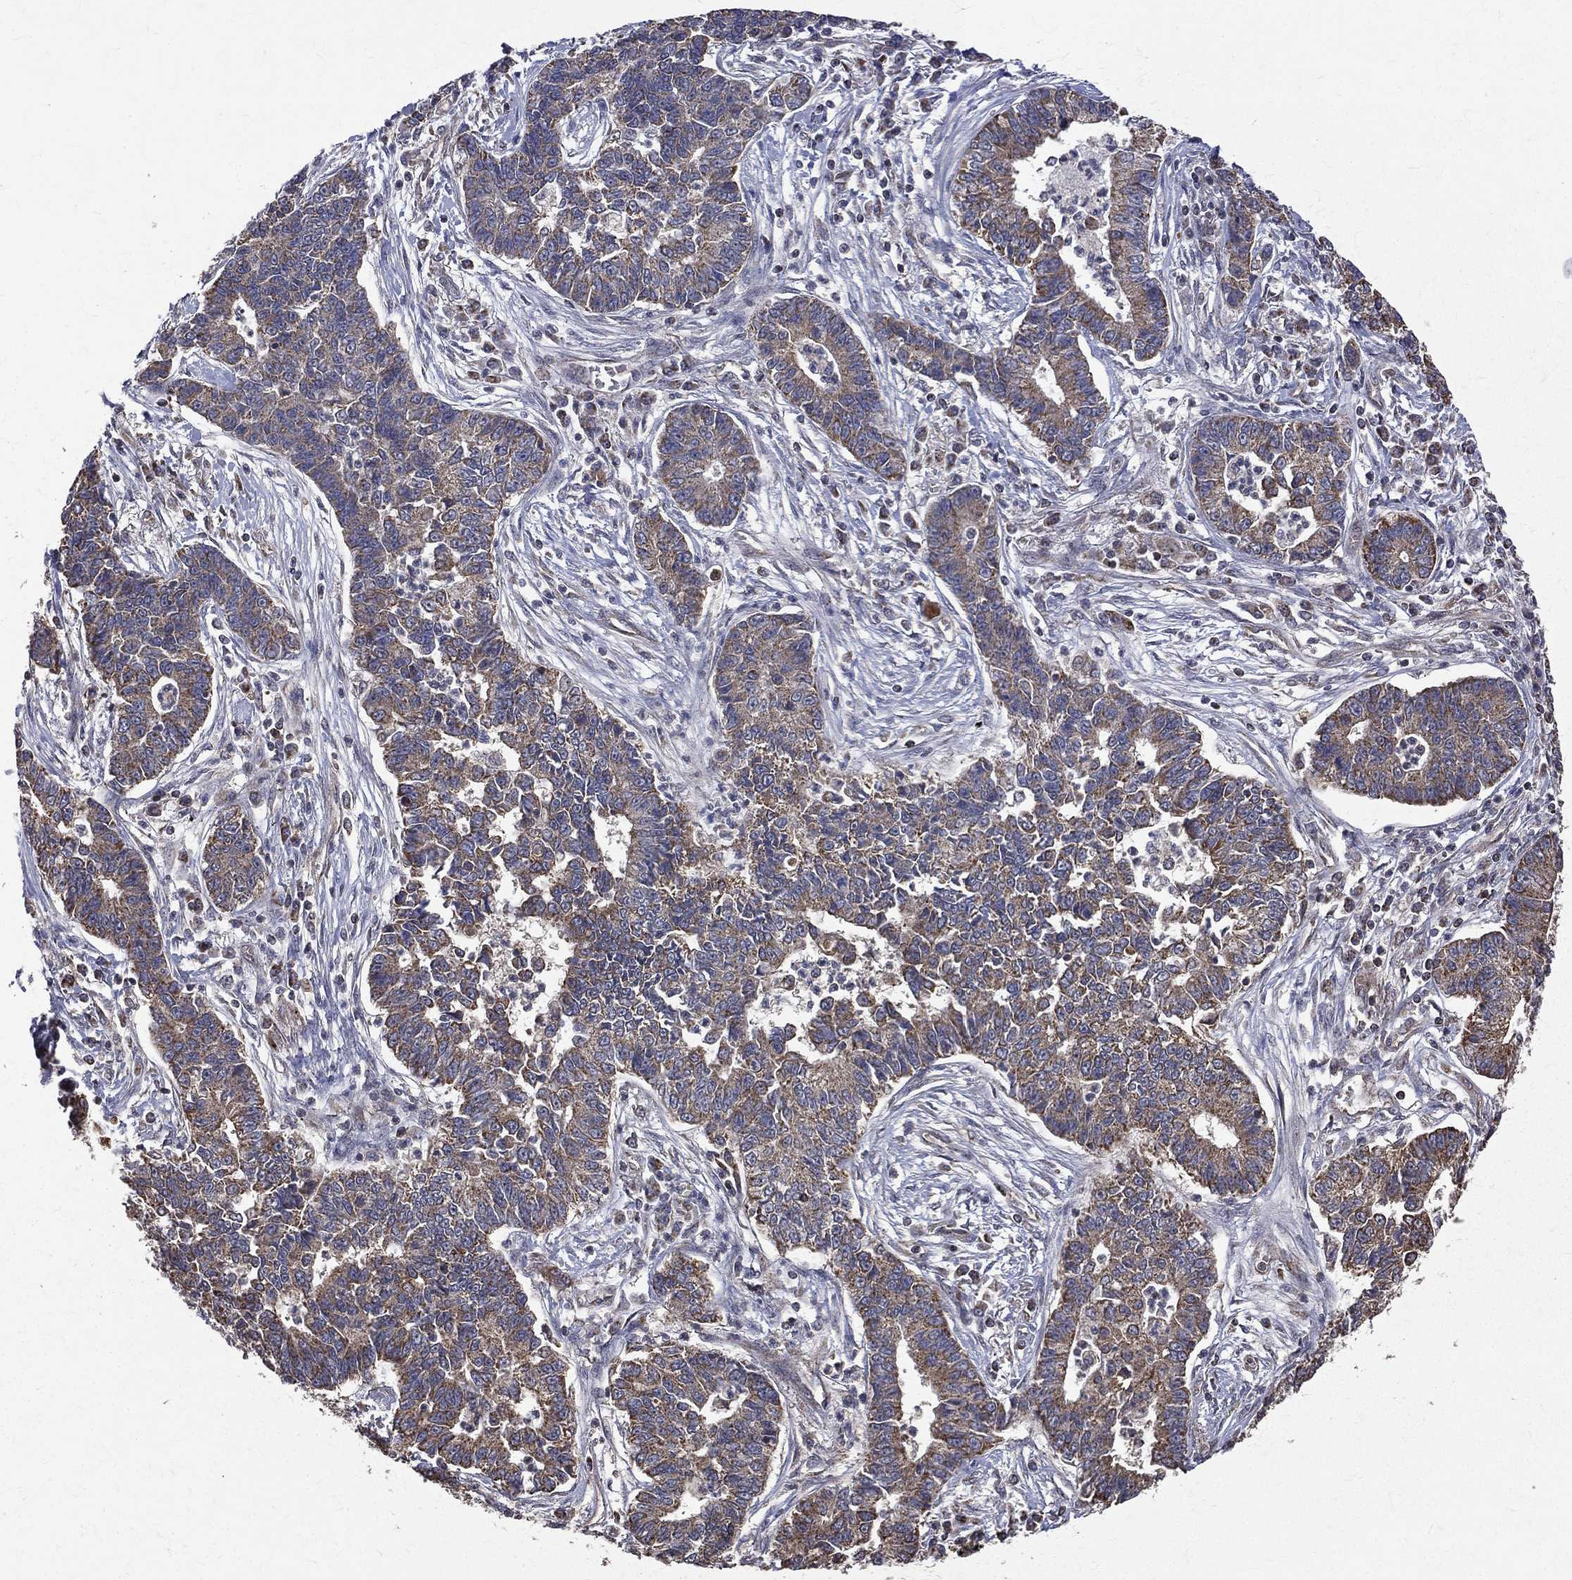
{"staining": {"intensity": "weak", "quantity": ">75%", "location": "cytoplasmic/membranous"}, "tissue": "lung cancer", "cell_type": "Tumor cells", "image_type": "cancer", "snomed": [{"axis": "morphology", "description": "Adenocarcinoma, NOS"}, {"axis": "topography", "description": "Lung"}], "caption": "Lung adenocarcinoma stained with DAB (3,3'-diaminobenzidine) IHC displays low levels of weak cytoplasmic/membranous positivity in about >75% of tumor cells. (DAB IHC, brown staining for protein, blue staining for nuclei).", "gene": "RPGR", "patient": {"sex": "female", "age": 57}}